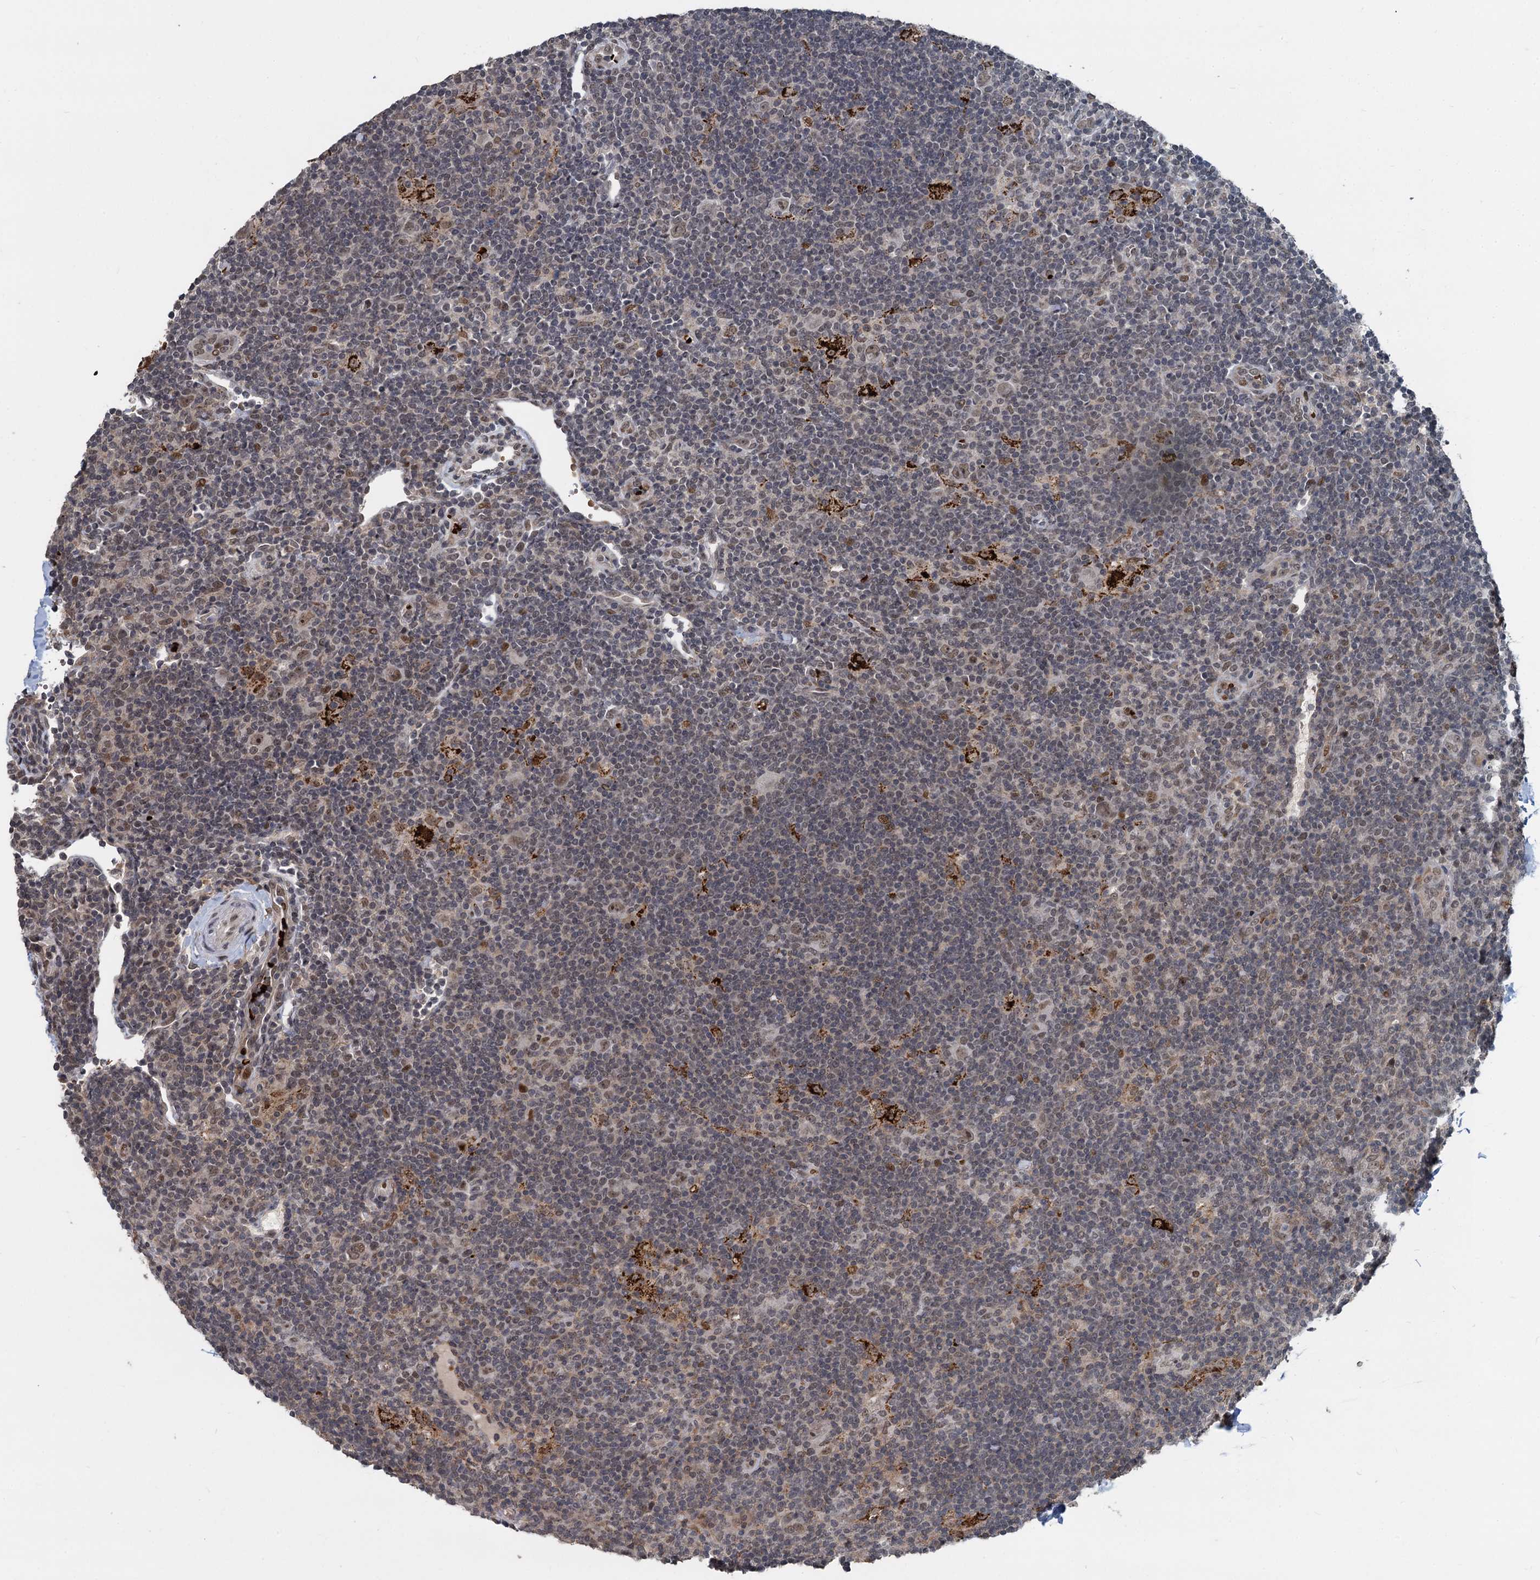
{"staining": {"intensity": "weak", "quantity": ">75%", "location": "nuclear"}, "tissue": "lymphoma", "cell_type": "Tumor cells", "image_type": "cancer", "snomed": [{"axis": "morphology", "description": "Hodgkin's disease, NOS"}, {"axis": "topography", "description": "Lymph node"}], "caption": "The photomicrograph exhibits staining of Hodgkin's disease, revealing weak nuclear protein expression (brown color) within tumor cells.", "gene": "FANCI", "patient": {"sex": "female", "age": 57}}